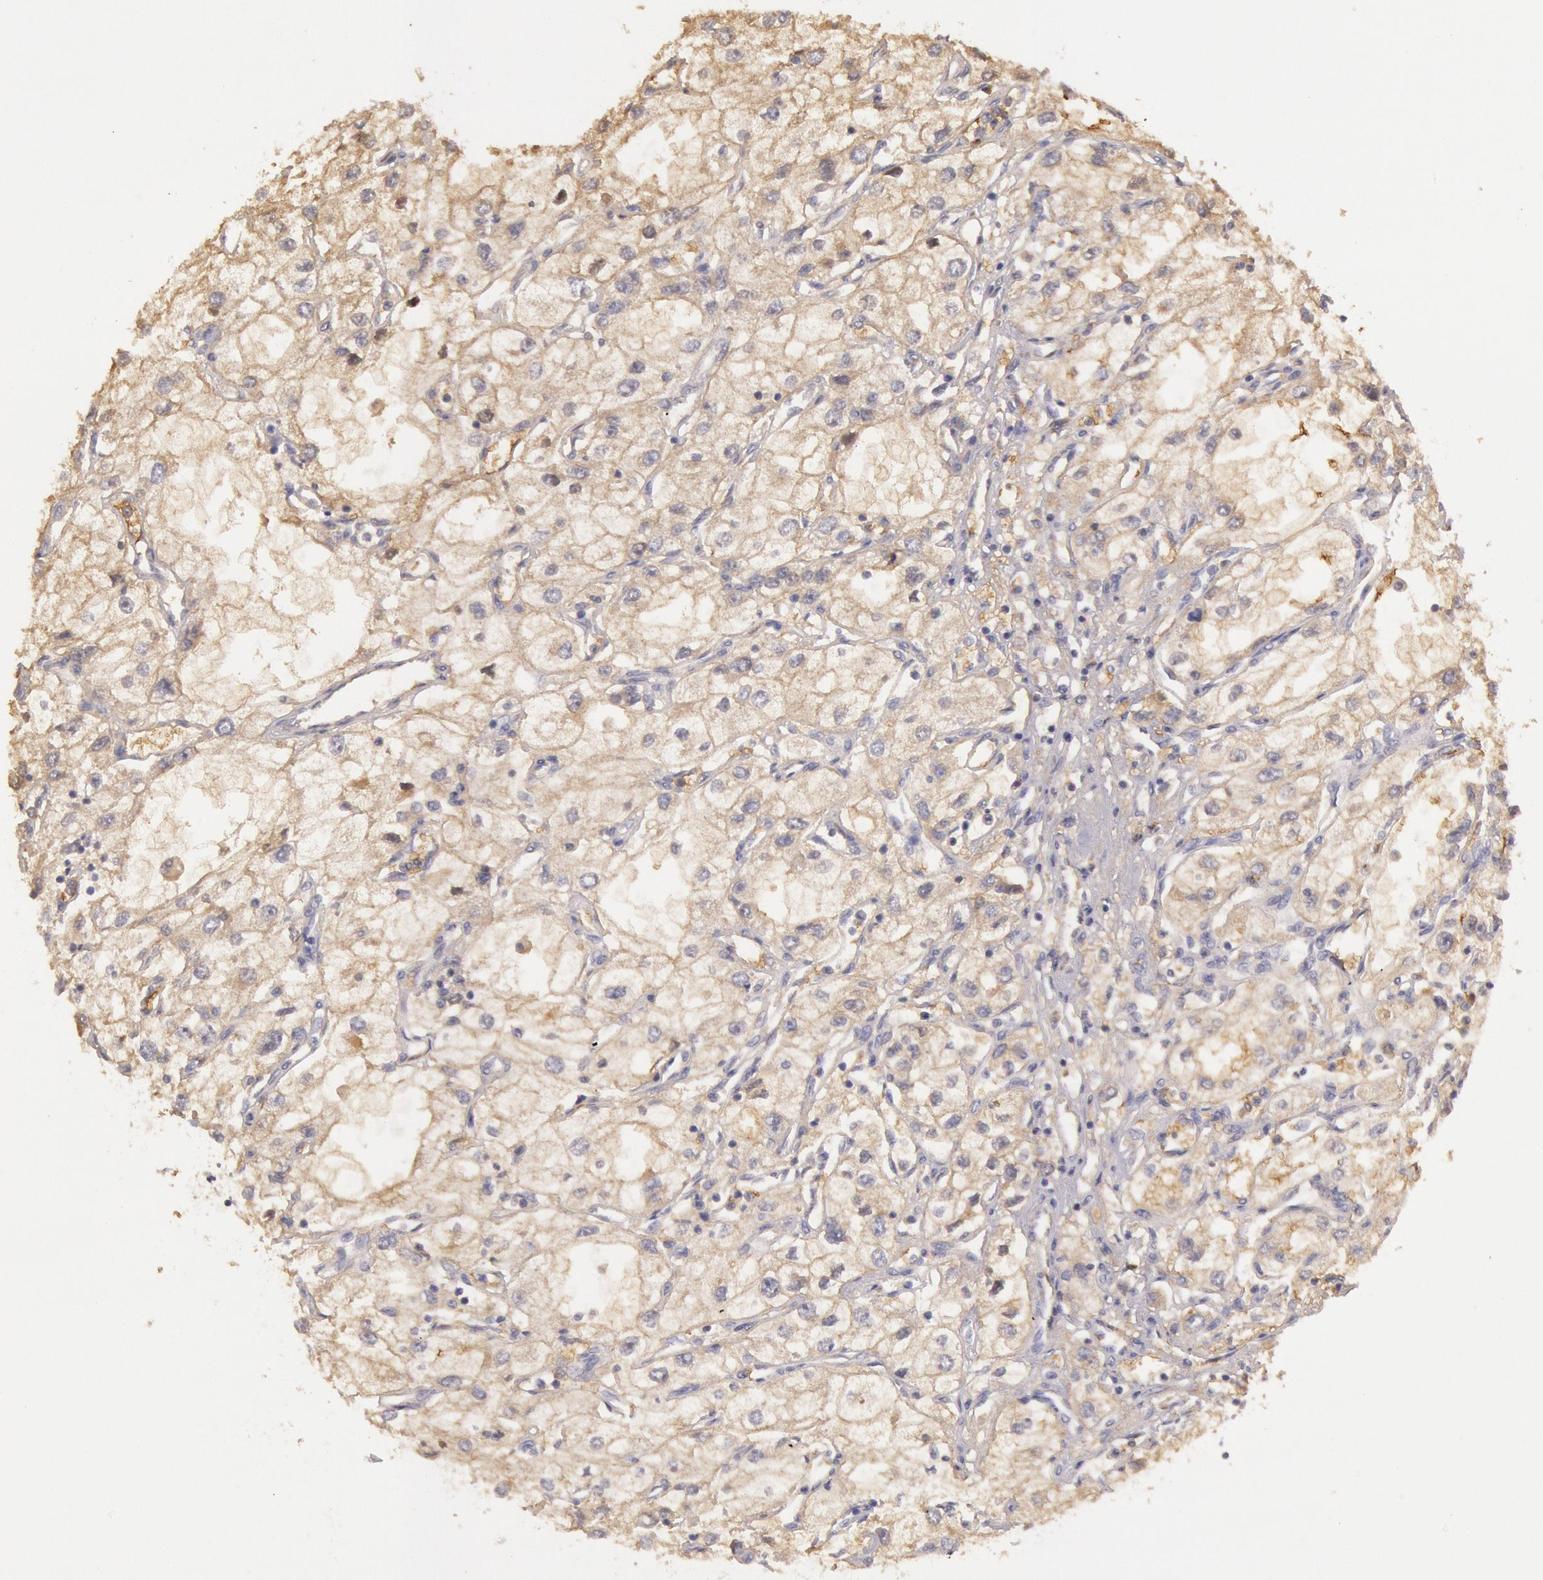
{"staining": {"intensity": "weak", "quantity": "25%-75%", "location": "cytoplasmic/membranous"}, "tissue": "renal cancer", "cell_type": "Tumor cells", "image_type": "cancer", "snomed": [{"axis": "morphology", "description": "Adenocarcinoma, NOS"}, {"axis": "topography", "description": "Kidney"}], "caption": "Adenocarcinoma (renal) tissue exhibits weak cytoplasmic/membranous expression in about 25%-75% of tumor cells, visualized by immunohistochemistry.", "gene": "C1R", "patient": {"sex": "male", "age": 57}}